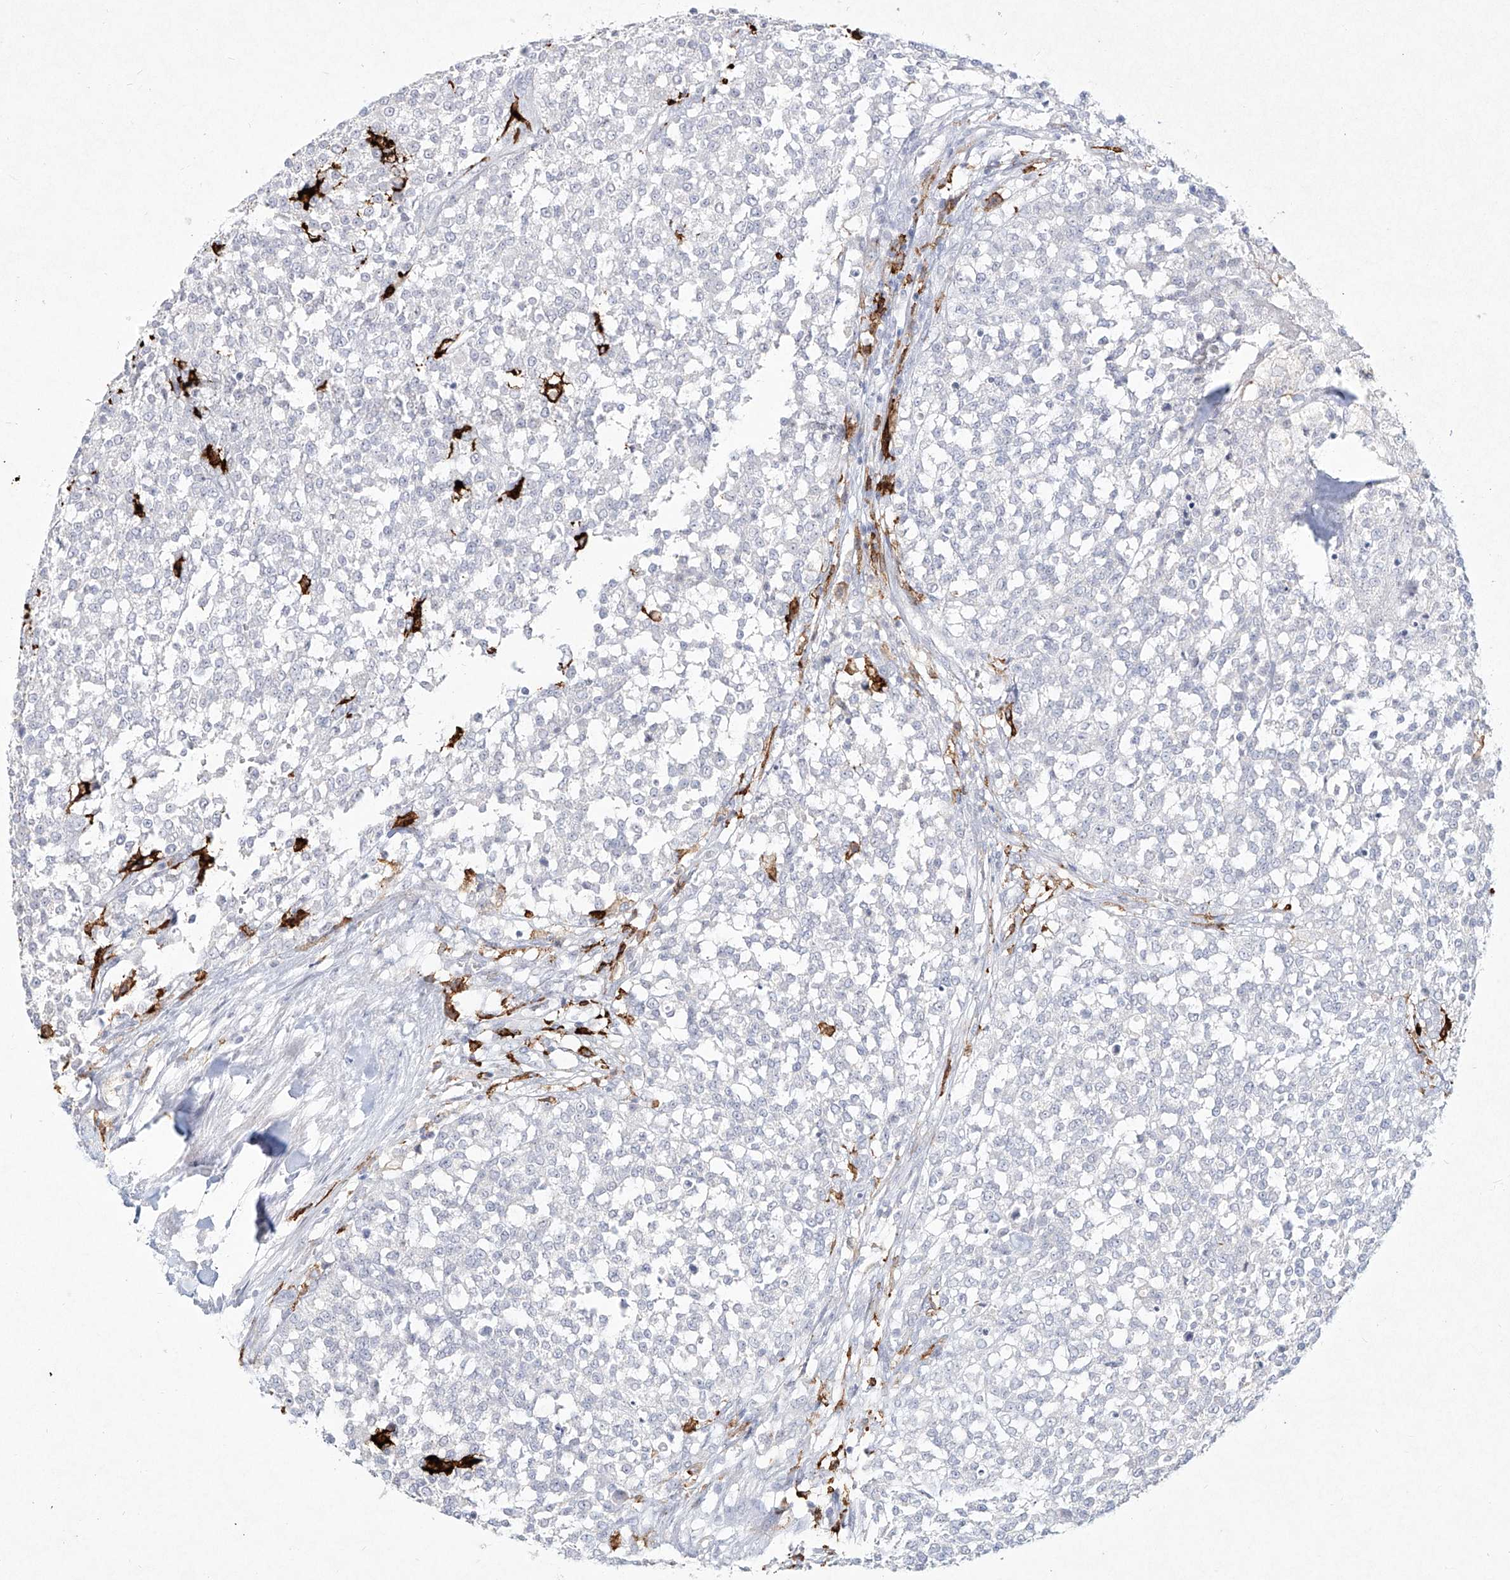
{"staining": {"intensity": "negative", "quantity": "none", "location": "none"}, "tissue": "testis cancer", "cell_type": "Tumor cells", "image_type": "cancer", "snomed": [{"axis": "morphology", "description": "Seminoma, NOS"}, {"axis": "topography", "description": "Testis"}], "caption": "Tumor cells are negative for protein expression in human seminoma (testis).", "gene": "CD209", "patient": {"sex": "male", "age": 59}}